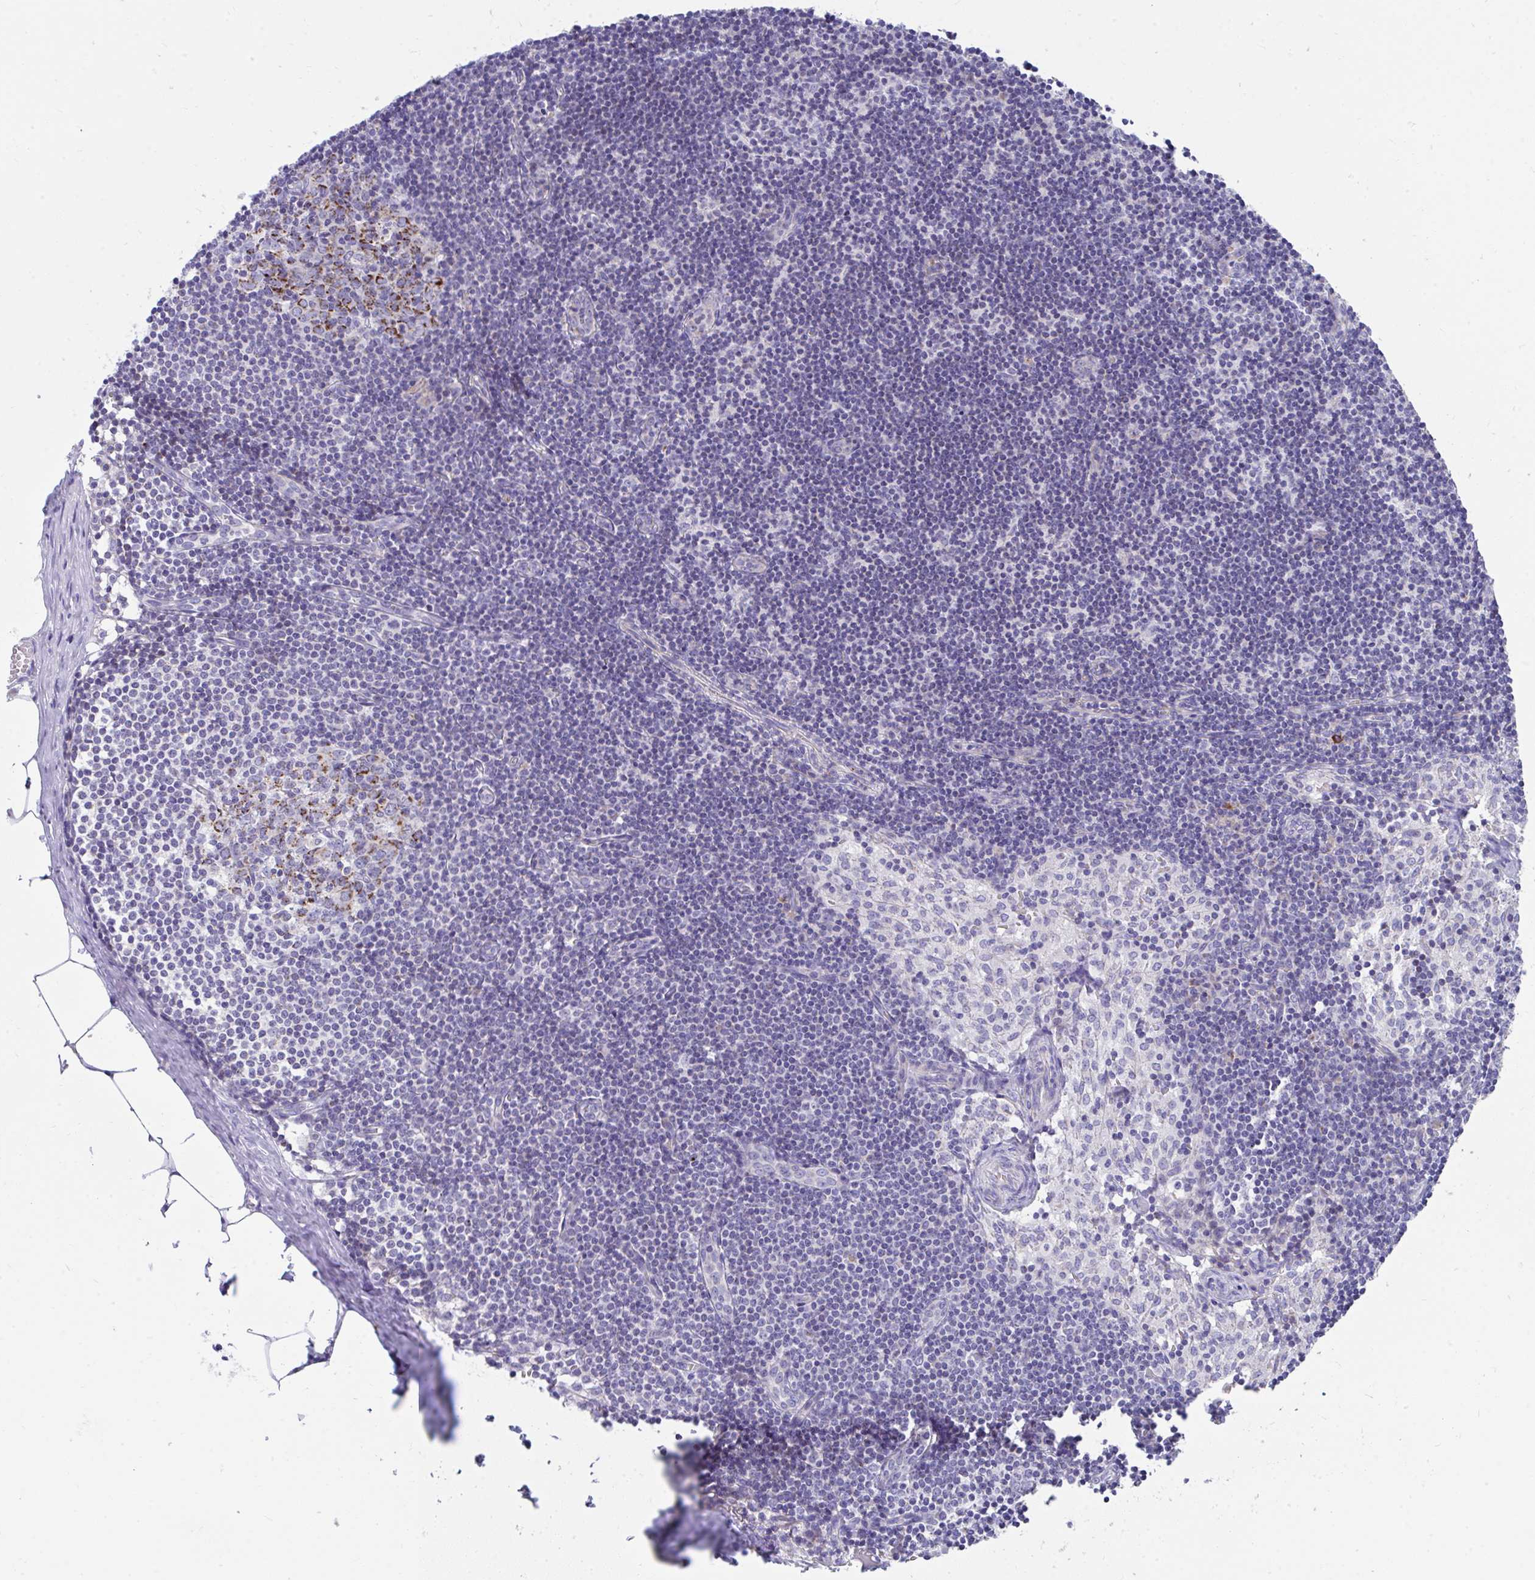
{"staining": {"intensity": "strong", "quantity": "25%-75%", "location": "cytoplasmic/membranous"}, "tissue": "lymph node", "cell_type": "Germinal center cells", "image_type": "normal", "snomed": [{"axis": "morphology", "description": "Normal tissue, NOS"}, {"axis": "topography", "description": "Lymph node"}], "caption": "DAB (3,3'-diaminobenzidine) immunohistochemical staining of normal lymph node demonstrates strong cytoplasmic/membranous protein expression in about 25%-75% of germinal center cells.", "gene": "IL37", "patient": {"sex": "female", "age": 31}}